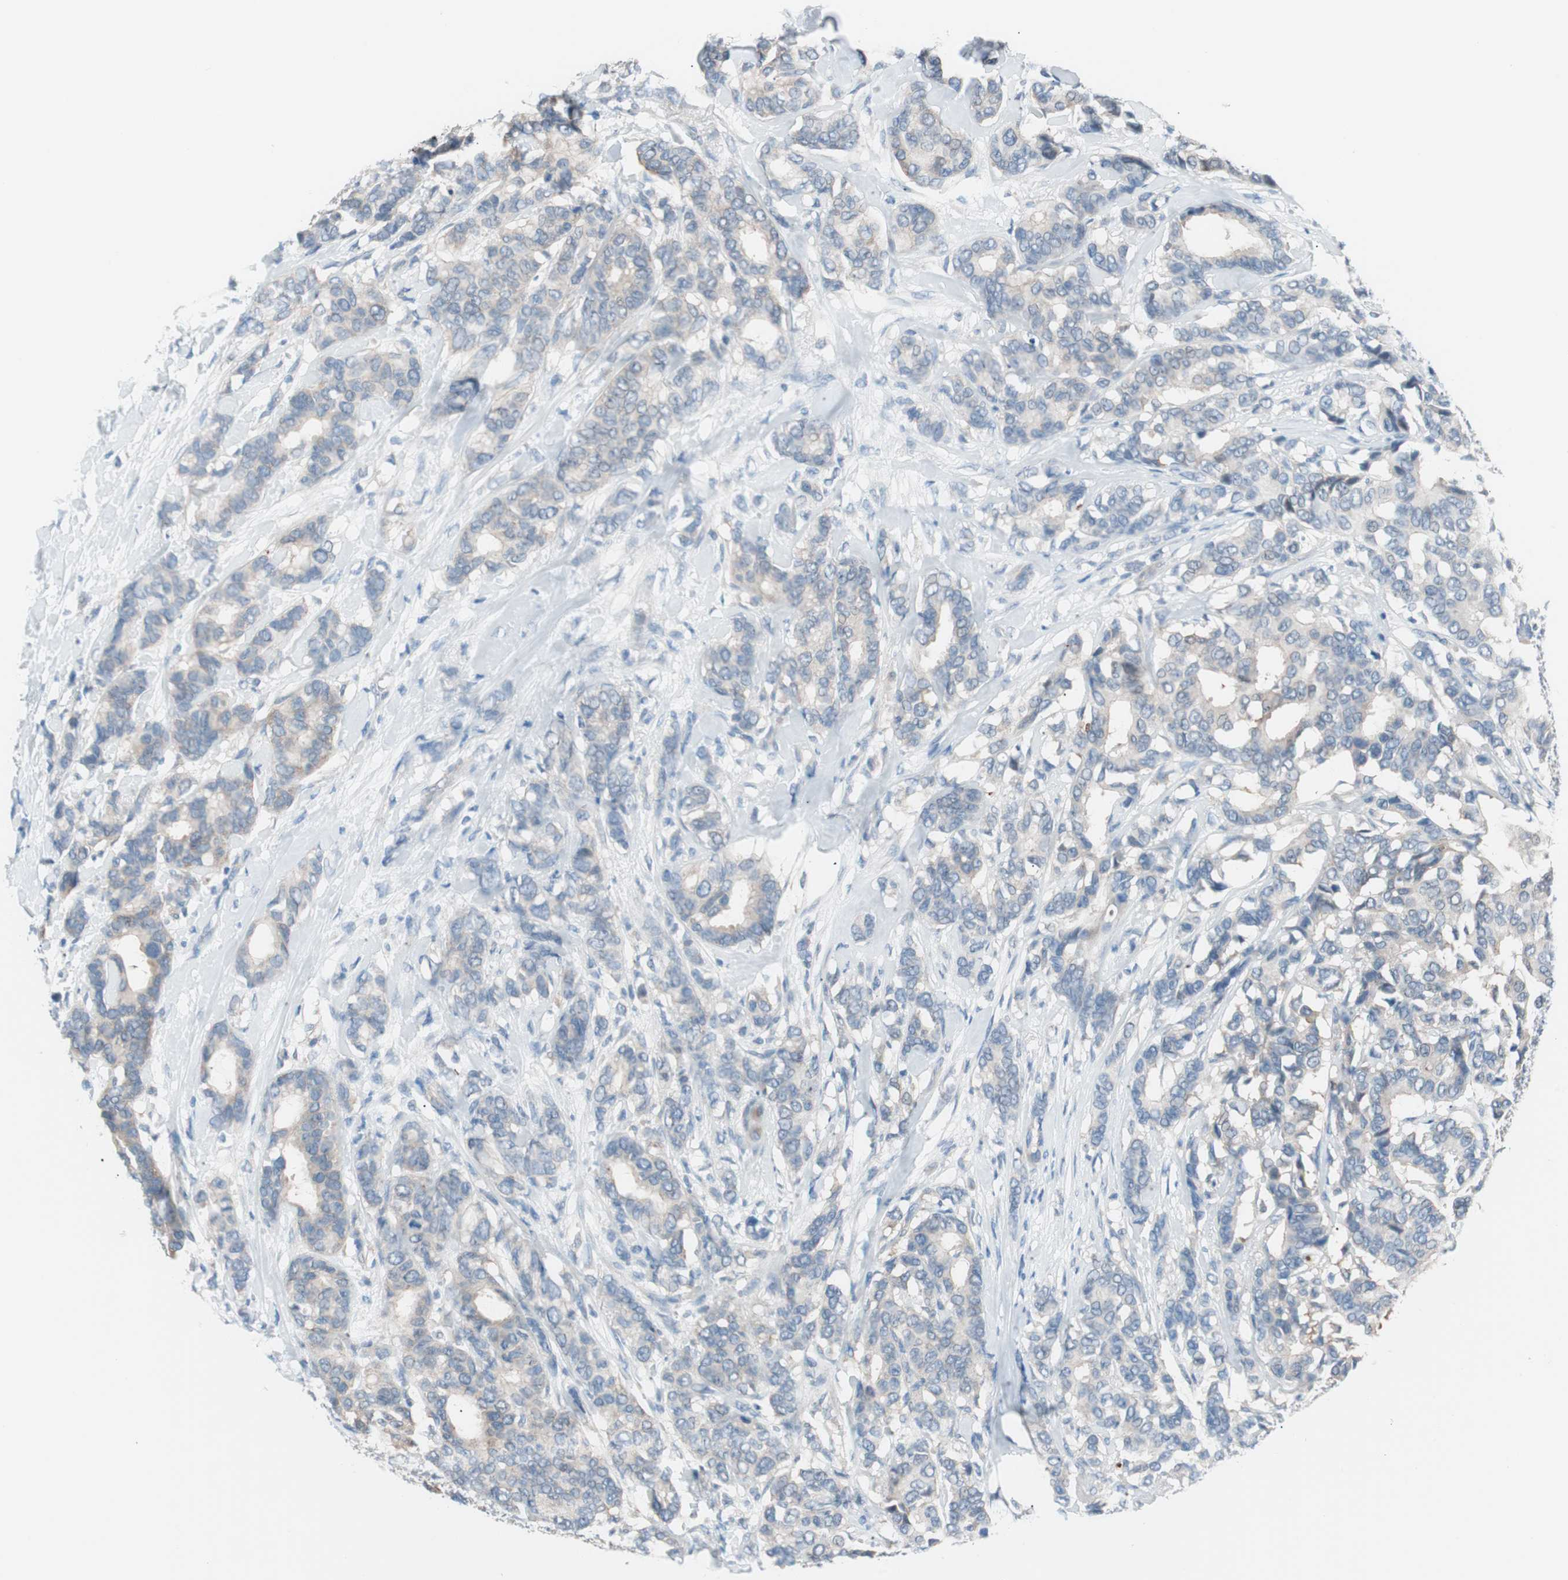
{"staining": {"intensity": "moderate", "quantity": "25%-75%", "location": "cytoplasmic/membranous"}, "tissue": "breast cancer", "cell_type": "Tumor cells", "image_type": "cancer", "snomed": [{"axis": "morphology", "description": "Duct carcinoma"}, {"axis": "topography", "description": "Breast"}], "caption": "A histopathology image showing moderate cytoplasmic/membranous expression in about 25%-75% of tumor cells in breast cancer (invasive ductal carcinoma), as visualized by brown immunohistochemical staining.", "gene": "VIL1", "patient": {"sex": "female", "age": 87}}